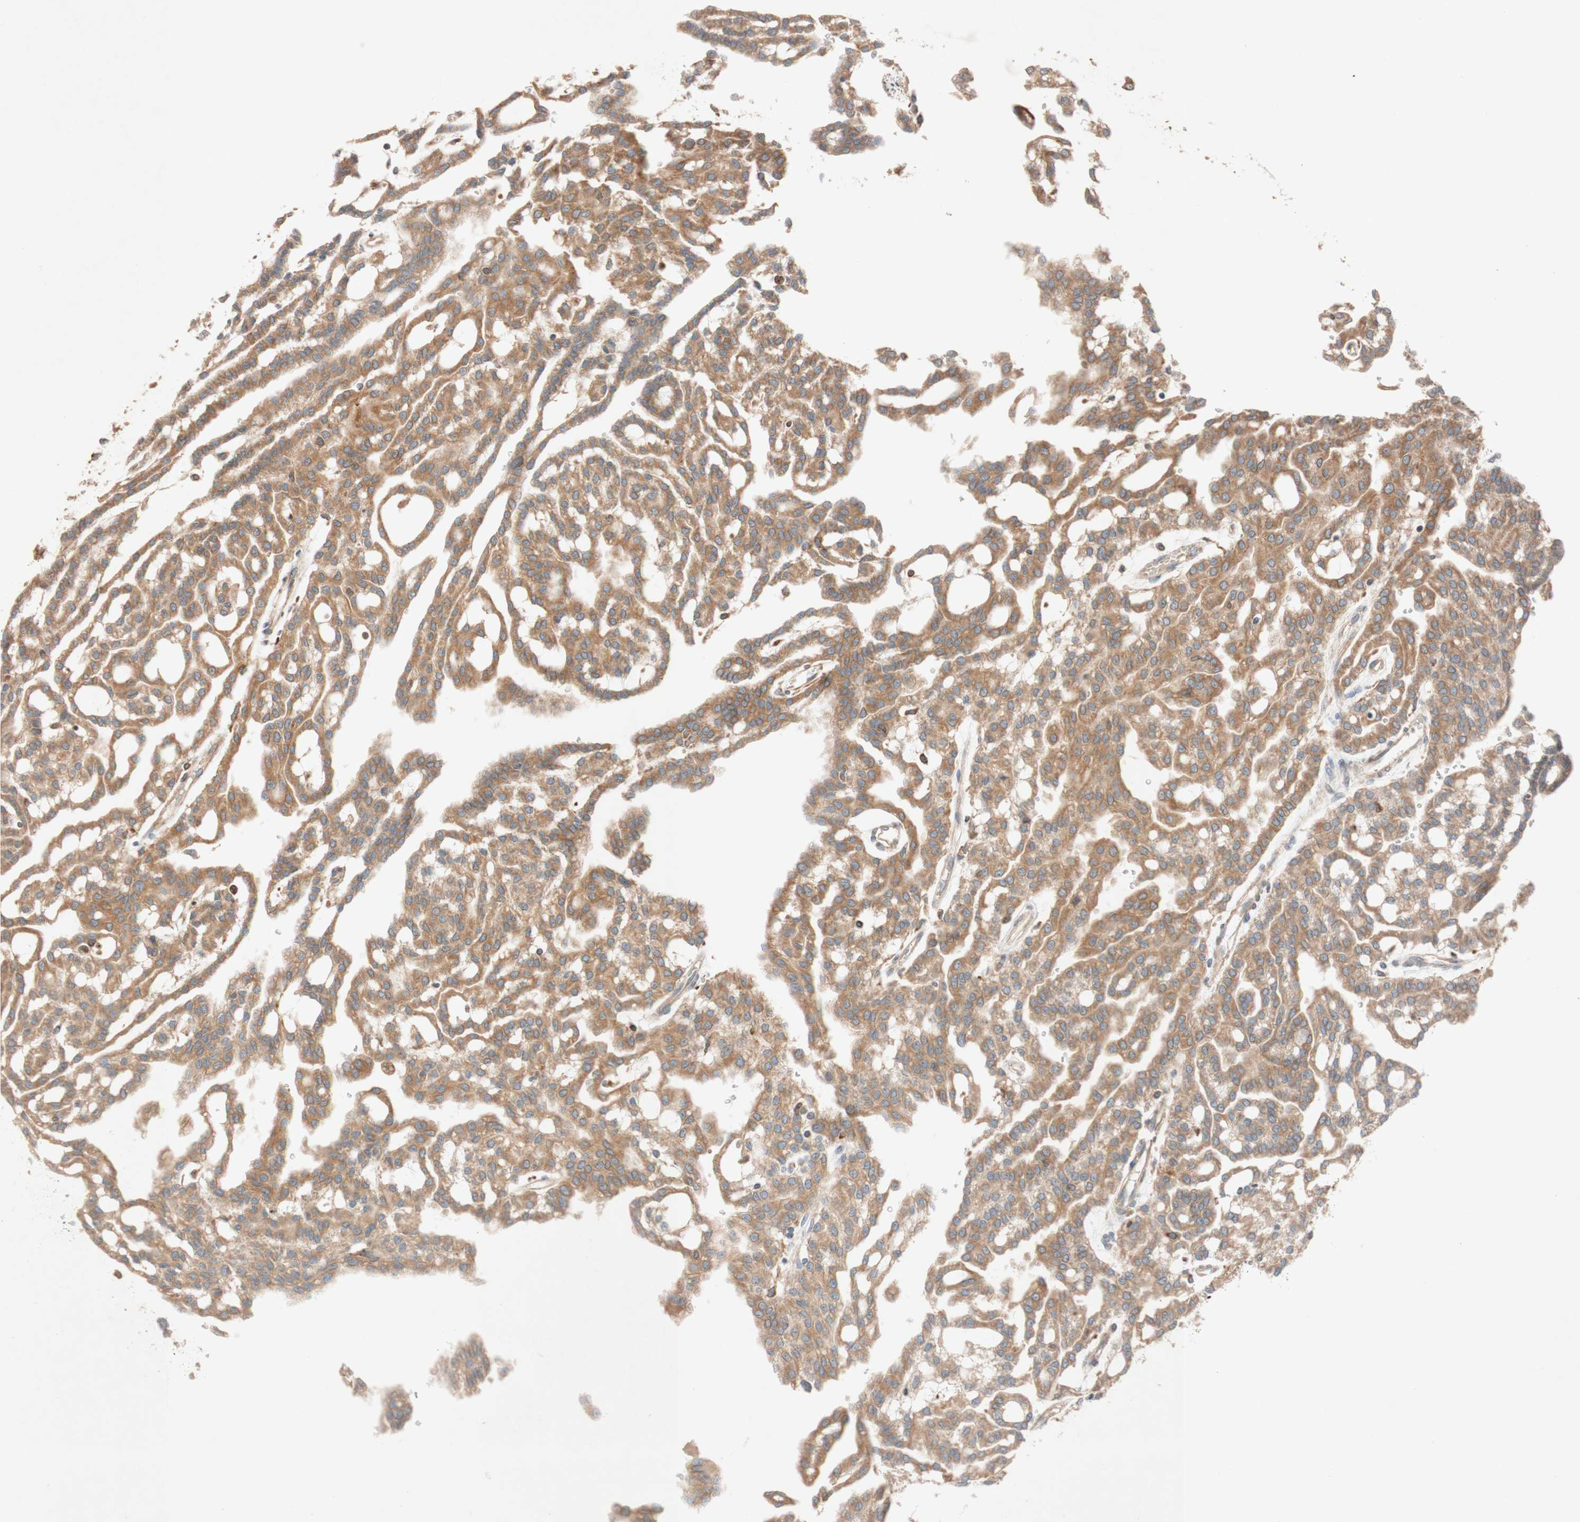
{"staining": {"intensity": "moderate", "quantity": ">75%", "location": "cytoplasmic/membranous,nuclear"}, "tissue": "renal cancer", "cell_type": "Tumor cells", "image_type": "cancer", "snomed": [{"axis": "morphology", "description": "Adenocarcinoma, NOS"}, {"axis": "topography", "description": "Kidney"}], "caption": "Tumor cells demonstrate medium levels of moderate cytoplasmic/membranous and nuclear expression in about >75% of cells in renal cancer. (DAB (3,3'-diaminobenzidine) = brown stain, brightfield microscopy at high magnification).", "gene": "PTPRU", "patient": {"sex": "male", "age": 63}}